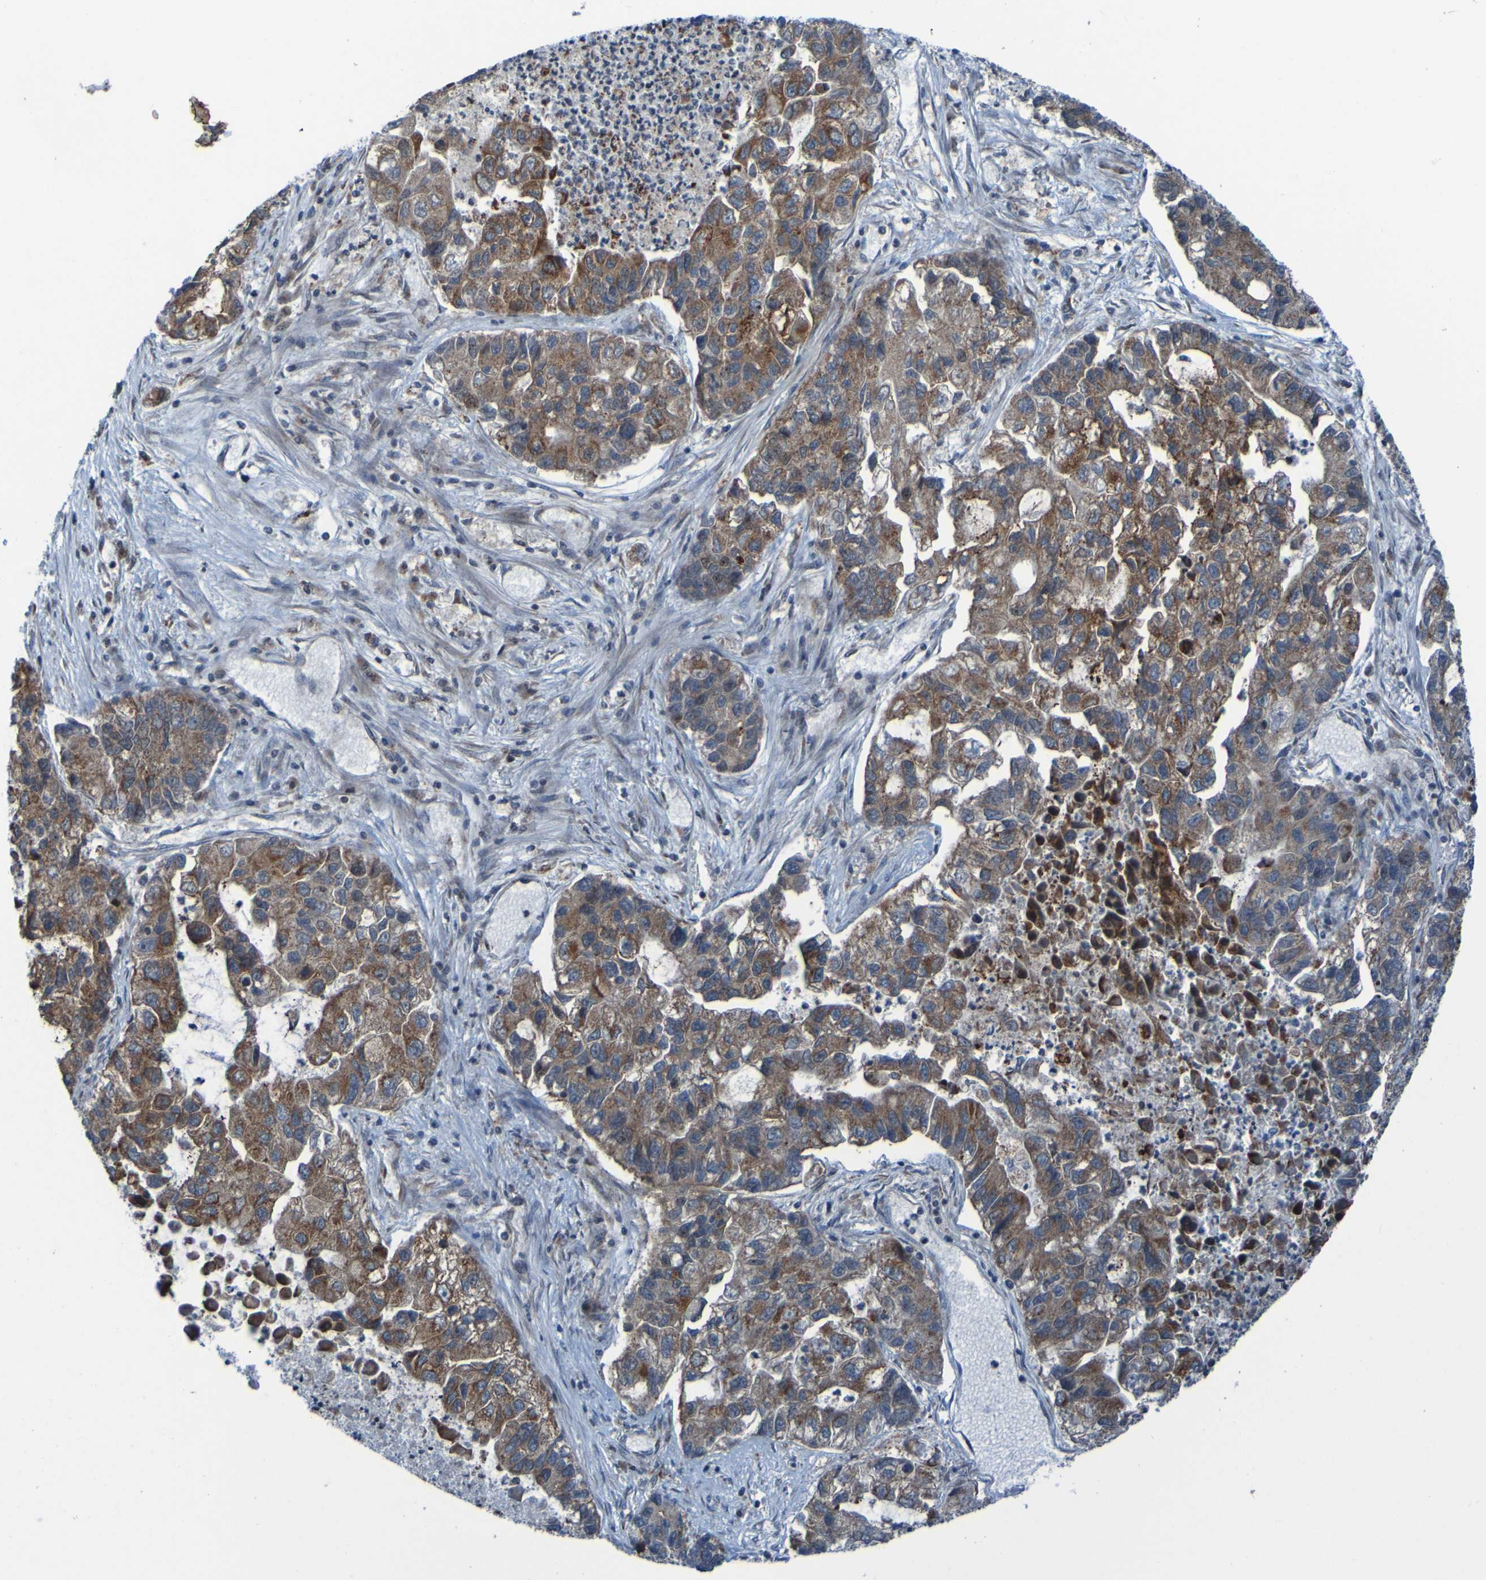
{"staining": {"intensity": "moderate", "quantity": ">75%", "location": "cytoplasmic/membranous"}, "tissue": "lung cancer", "cell_type": "Tumor cells", "image_type": "cancer", "snomed": [{"axis": "morphology", "description": "Adenocarcinoma, NOS"}, {"axis": "topography", "description": "Lung"}], "caption": "Lung adenocarcinoma tissue reveals moderate cytoplasmic/membranous positivity in approximately >75% of tumor cells, visualized by immunohistochemistry.", "gene": "UNG", "patient": {"sex": "female", "age": 51}}